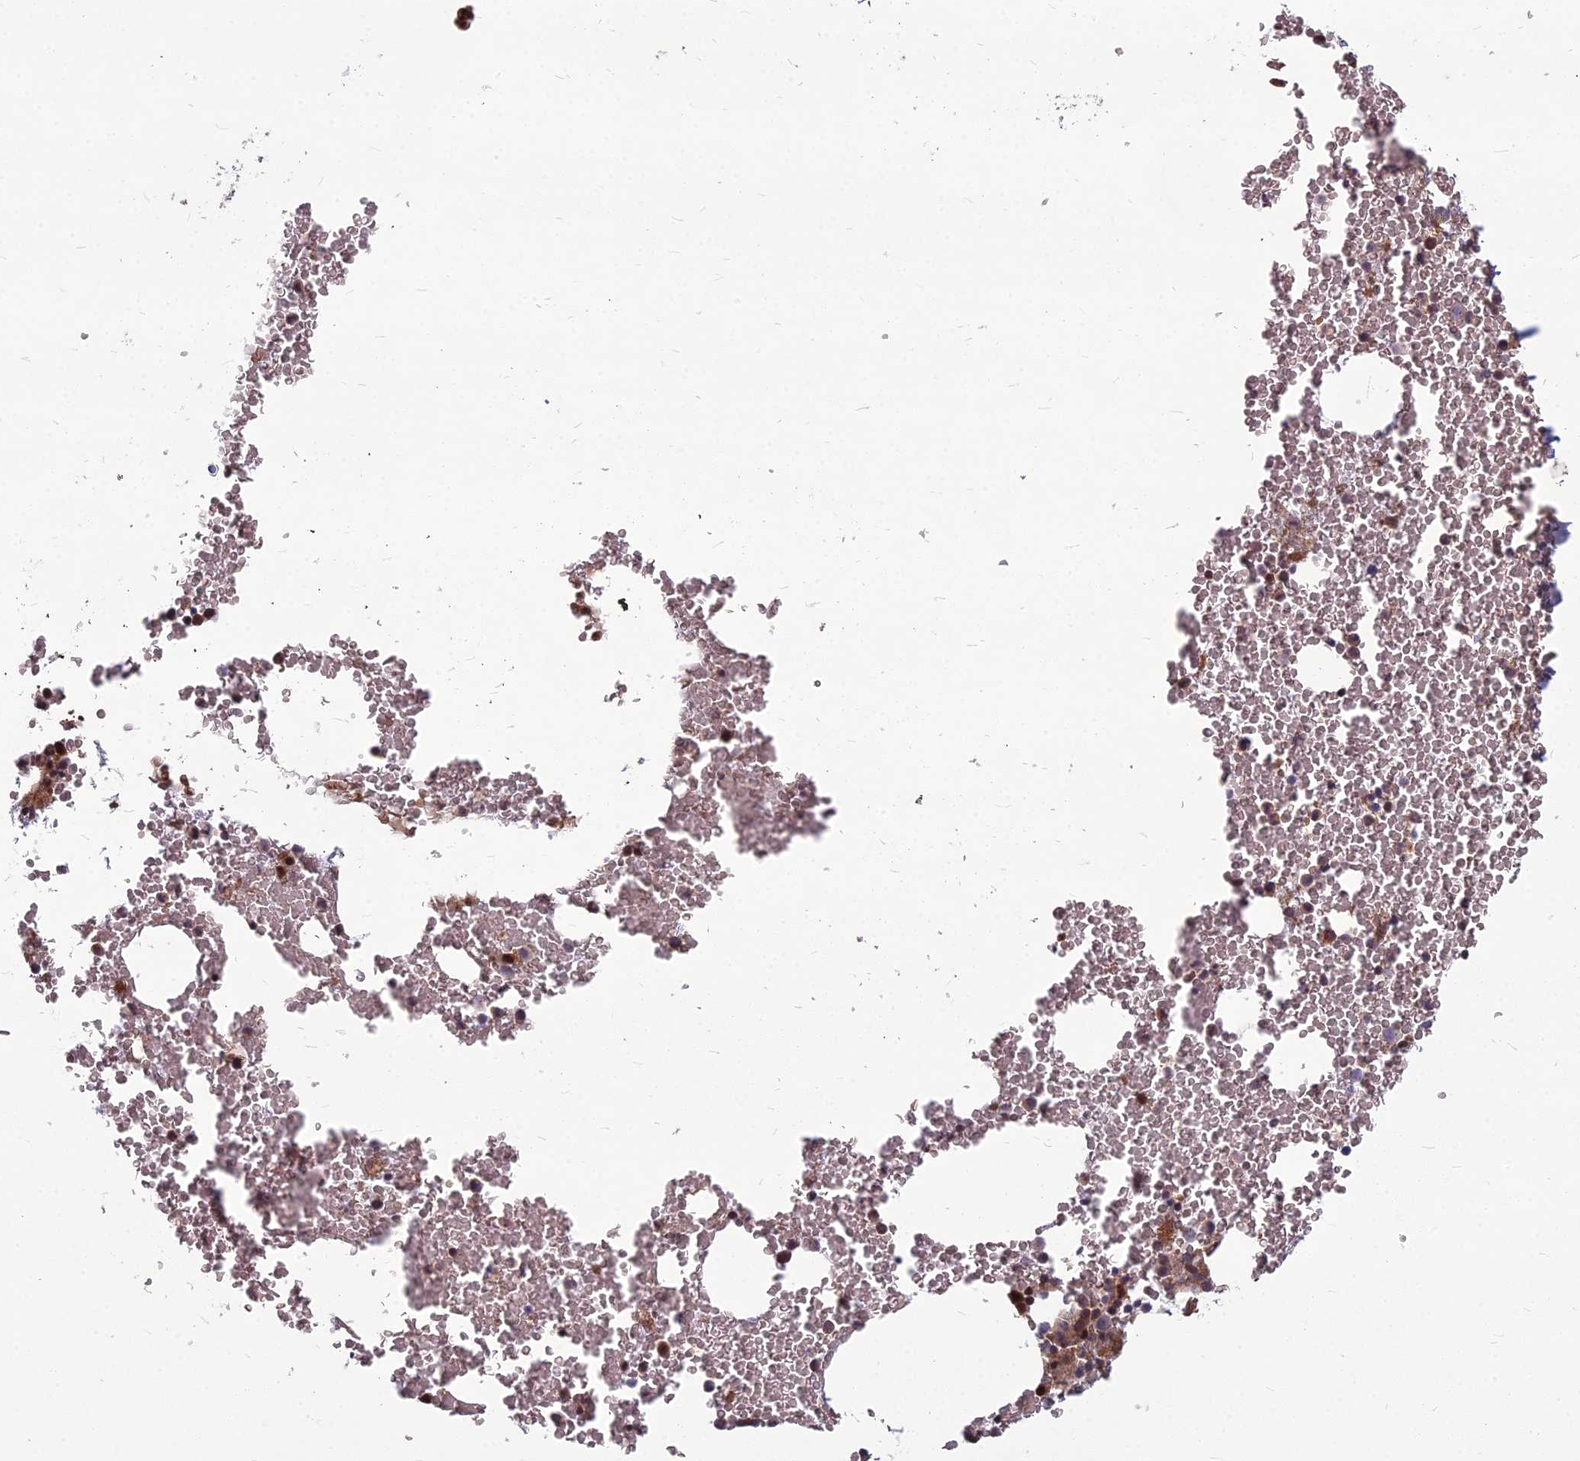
{"staining": {"intensity": "moderate", "quantity": "25%-75%", "location": "cytoplasmic/membranous"}, "tissue": "bone marrow", "cell_type": "Hematopoietic cells", "image_type": "normal", "snomed": [{"axis": "morphology", "description": "Normal tissue, NOS"}, {"axis": "morphology", "description": "Inflammation, NOS"}, {"axis": "topography", "description": "Bone marrow"}], "caption": "High-power microscopy captured an immunohistochemistry photomicrograph of unremarkable bone marrow, revealing moderate cytoplasmic/membranous staining in approximately 25%-75% of hematopoietic cells.", "gene": "MFSD8", "patient": {"sex": "female", "age": 78}}